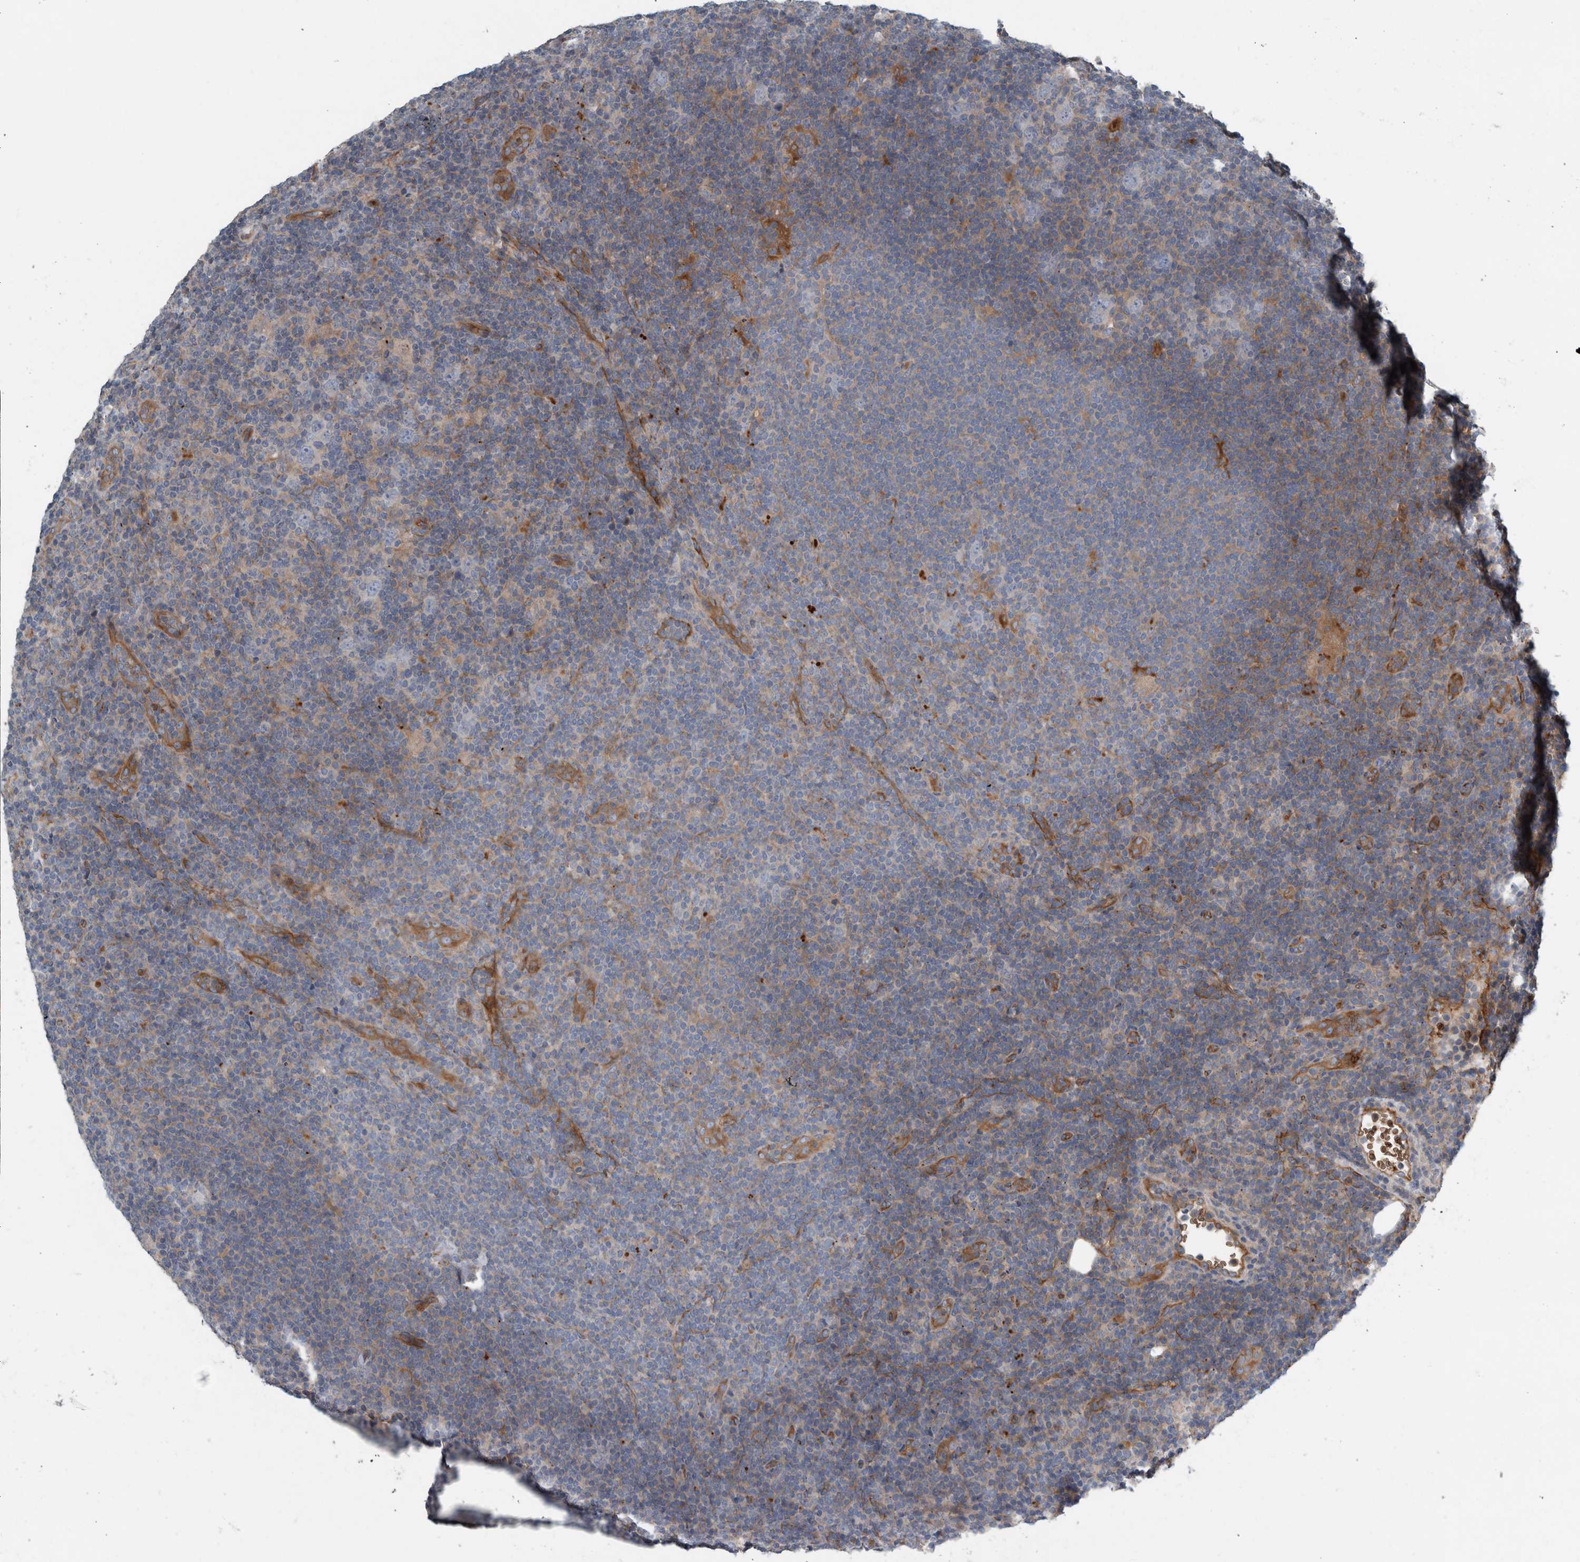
{"staining": {"intensity": "weak", "quantity": "25%-75%", "location": "cytoplasmic/membranous"}, "tissue": "lymphoma", "cell_type": "Tumor cells", "image_type": "cancer", "snomed": [{"axis": "morphology", "description": "Hodgkin's disease, NOS"}, {"axis": "topography", "description": "Lymph node"}], "caption": "The photomicrograph demonstrates staining of Hodgkin's disease, revealing weak cytoplasmic/membranous protein staining (brown color) within tumor cells.", "gene": "GLT8D2", "patient": {"sex": "female", "age": 57}}